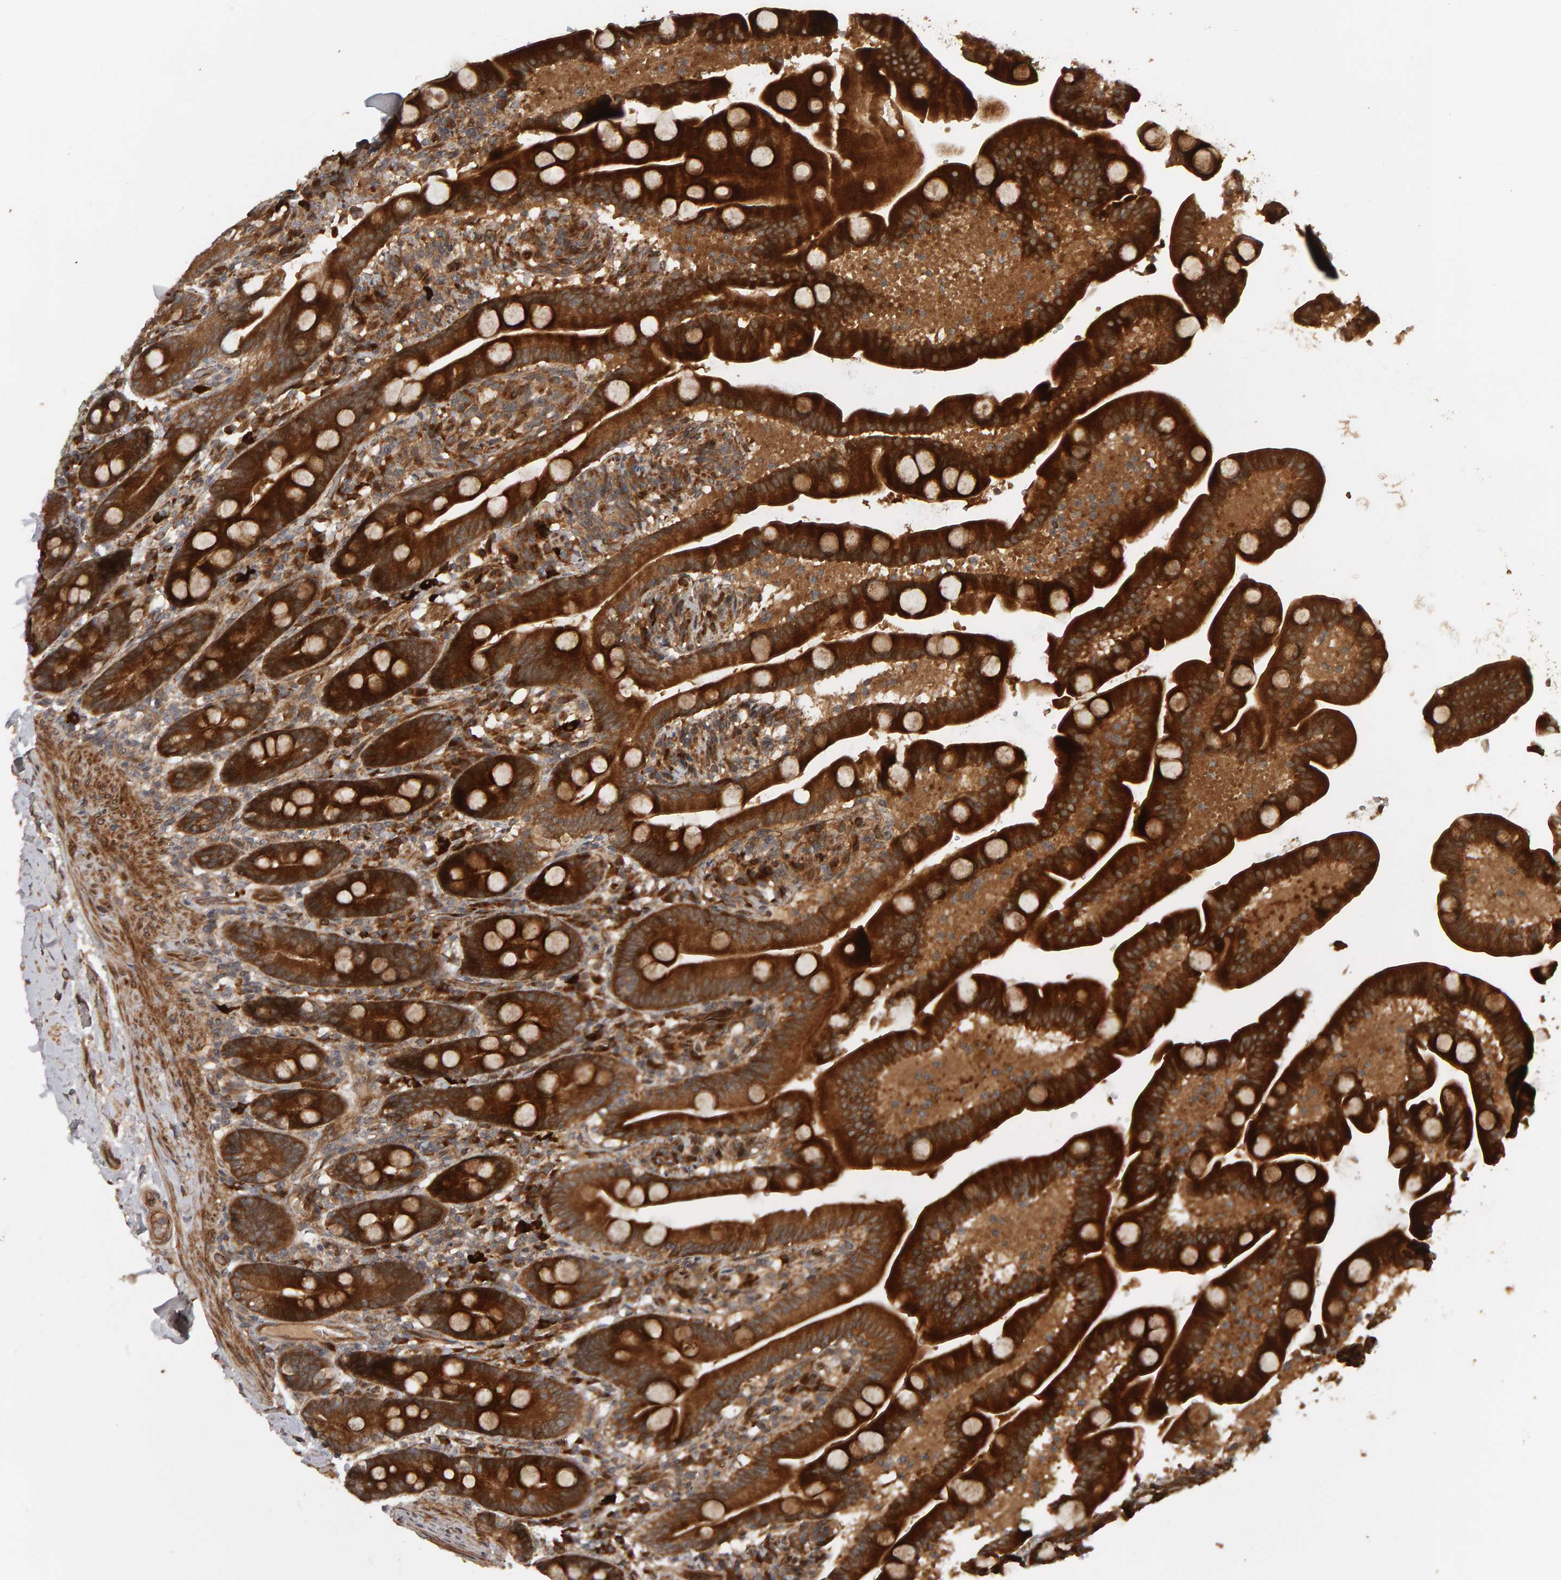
{"staining": {"intensity": "strong", "quantity": ">75%", "location": "cytoplasmic/membranous"}, "tissue": "duodenum", "cell_type": "Glandular cells", "image_type": "normal", "snomed": [{"axis": "morphology", "description": "Normal tissue, NOS"}, {"axis": "topography", "description": "Duodenum"}], "caption": "IHC staining of benign duodenum, which reveals high levels of strong cytoplasmic/membranous staining in about >75% of glandular cells indicating strong cytoplasmic/membranous protein staining. The staining was performed using DAB (brown) for protein detection and nuclei were counterstained in hematoxylin (blue).", "gene": "ZFAND1", "patient": {"sex": "male", "age": 54}}